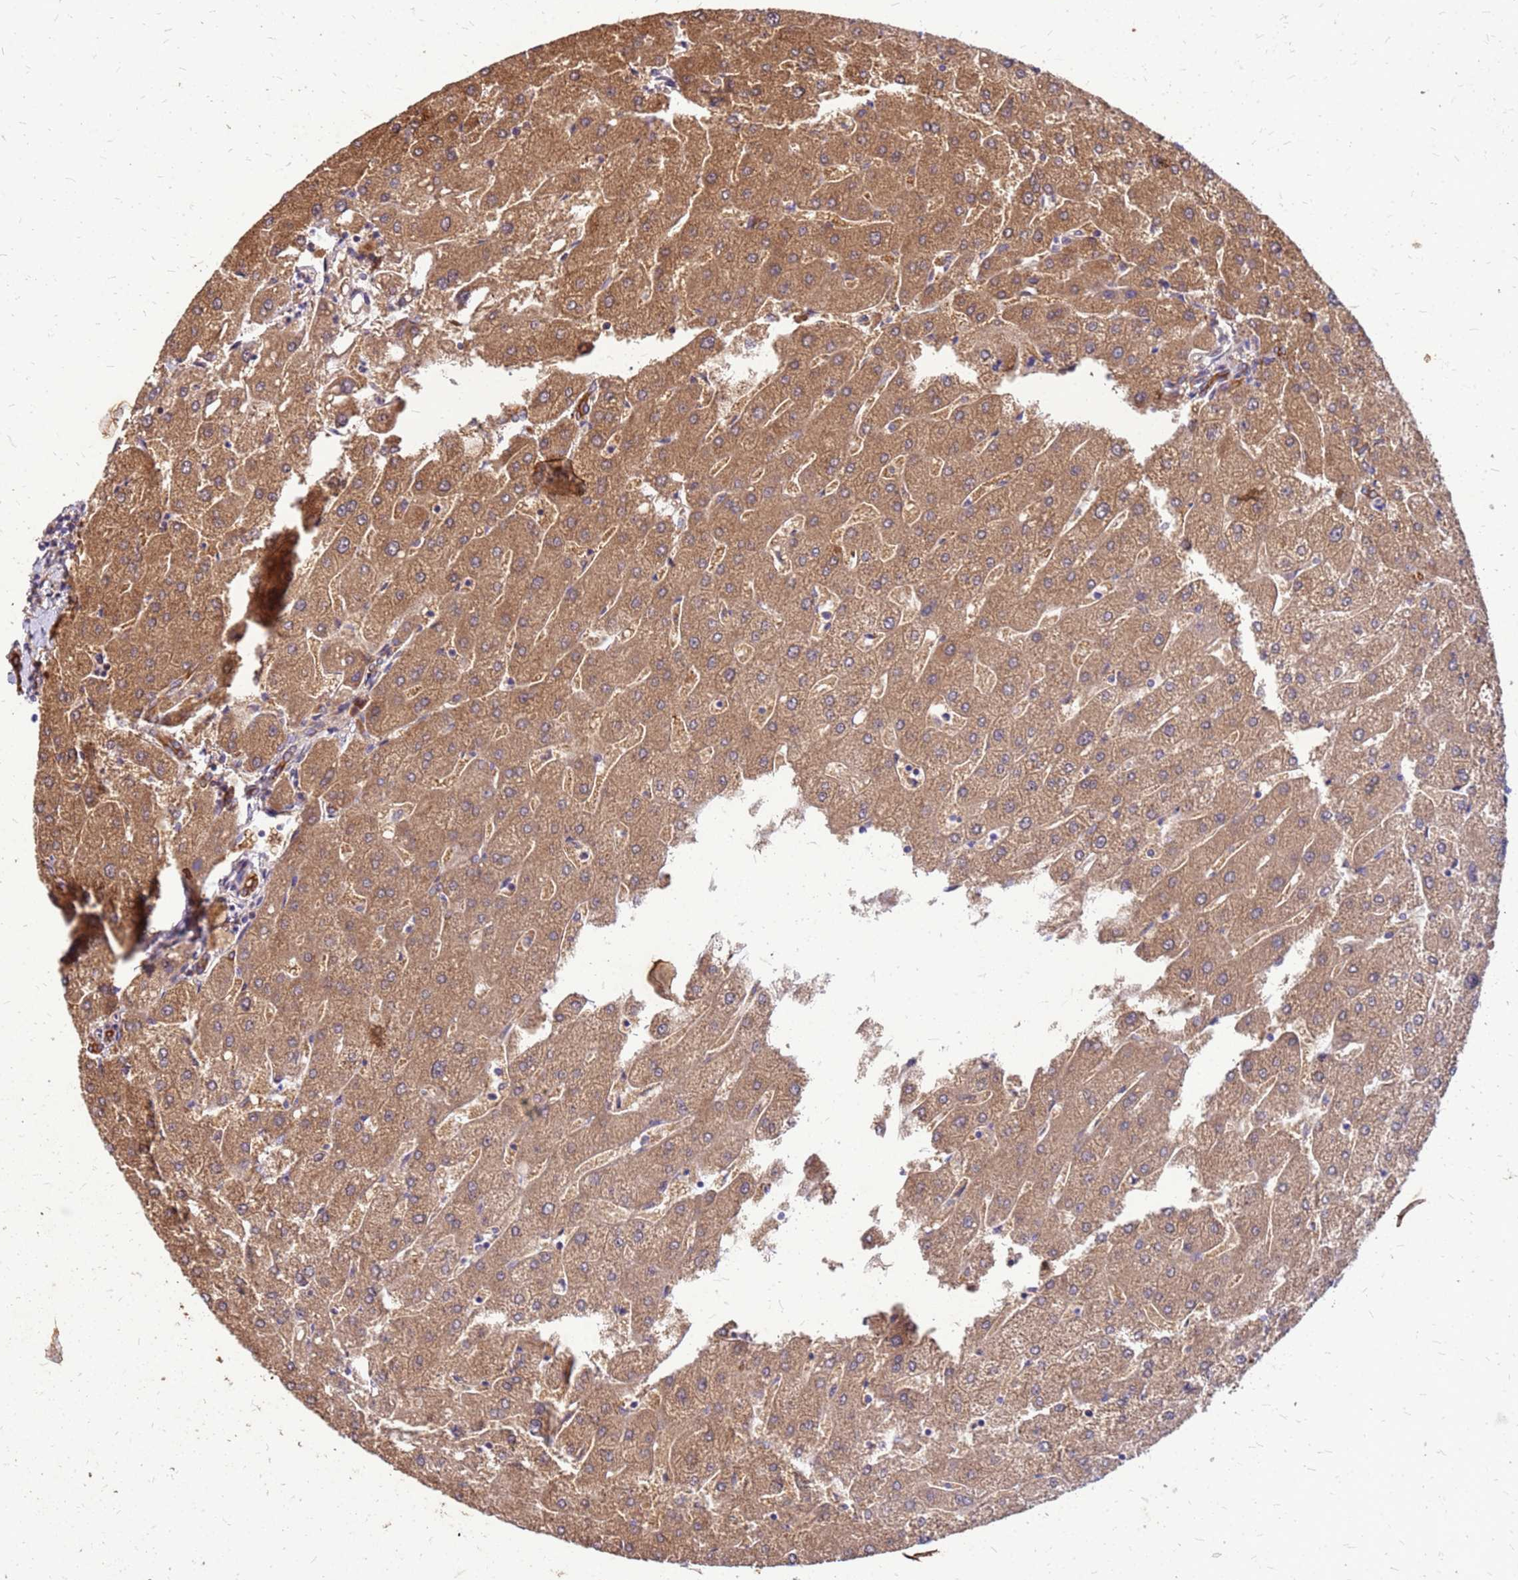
{"staining": {"intensity": "strong", "quantity": ">75%", "location": "cytoplasmic/membranous"}, "tissue": "liver", "cell_type": "Cholangiocytes", "image_type": "normal", "snomed": [{"axis": "morphology", "description": "Normal tissue, NOS"}, {"axis": "topography", "description": "Liver"}], "caption": "Immunohistochemical staining of normal liver reveals strong cytoplasmic/membranous protein staining in approximately >75% of cholangiocytes. (brown staining indicates protein expression, while blue staining denotes nuclei).", "gene": "VMO1", "patient": {"sex": "male", "age": 67}}